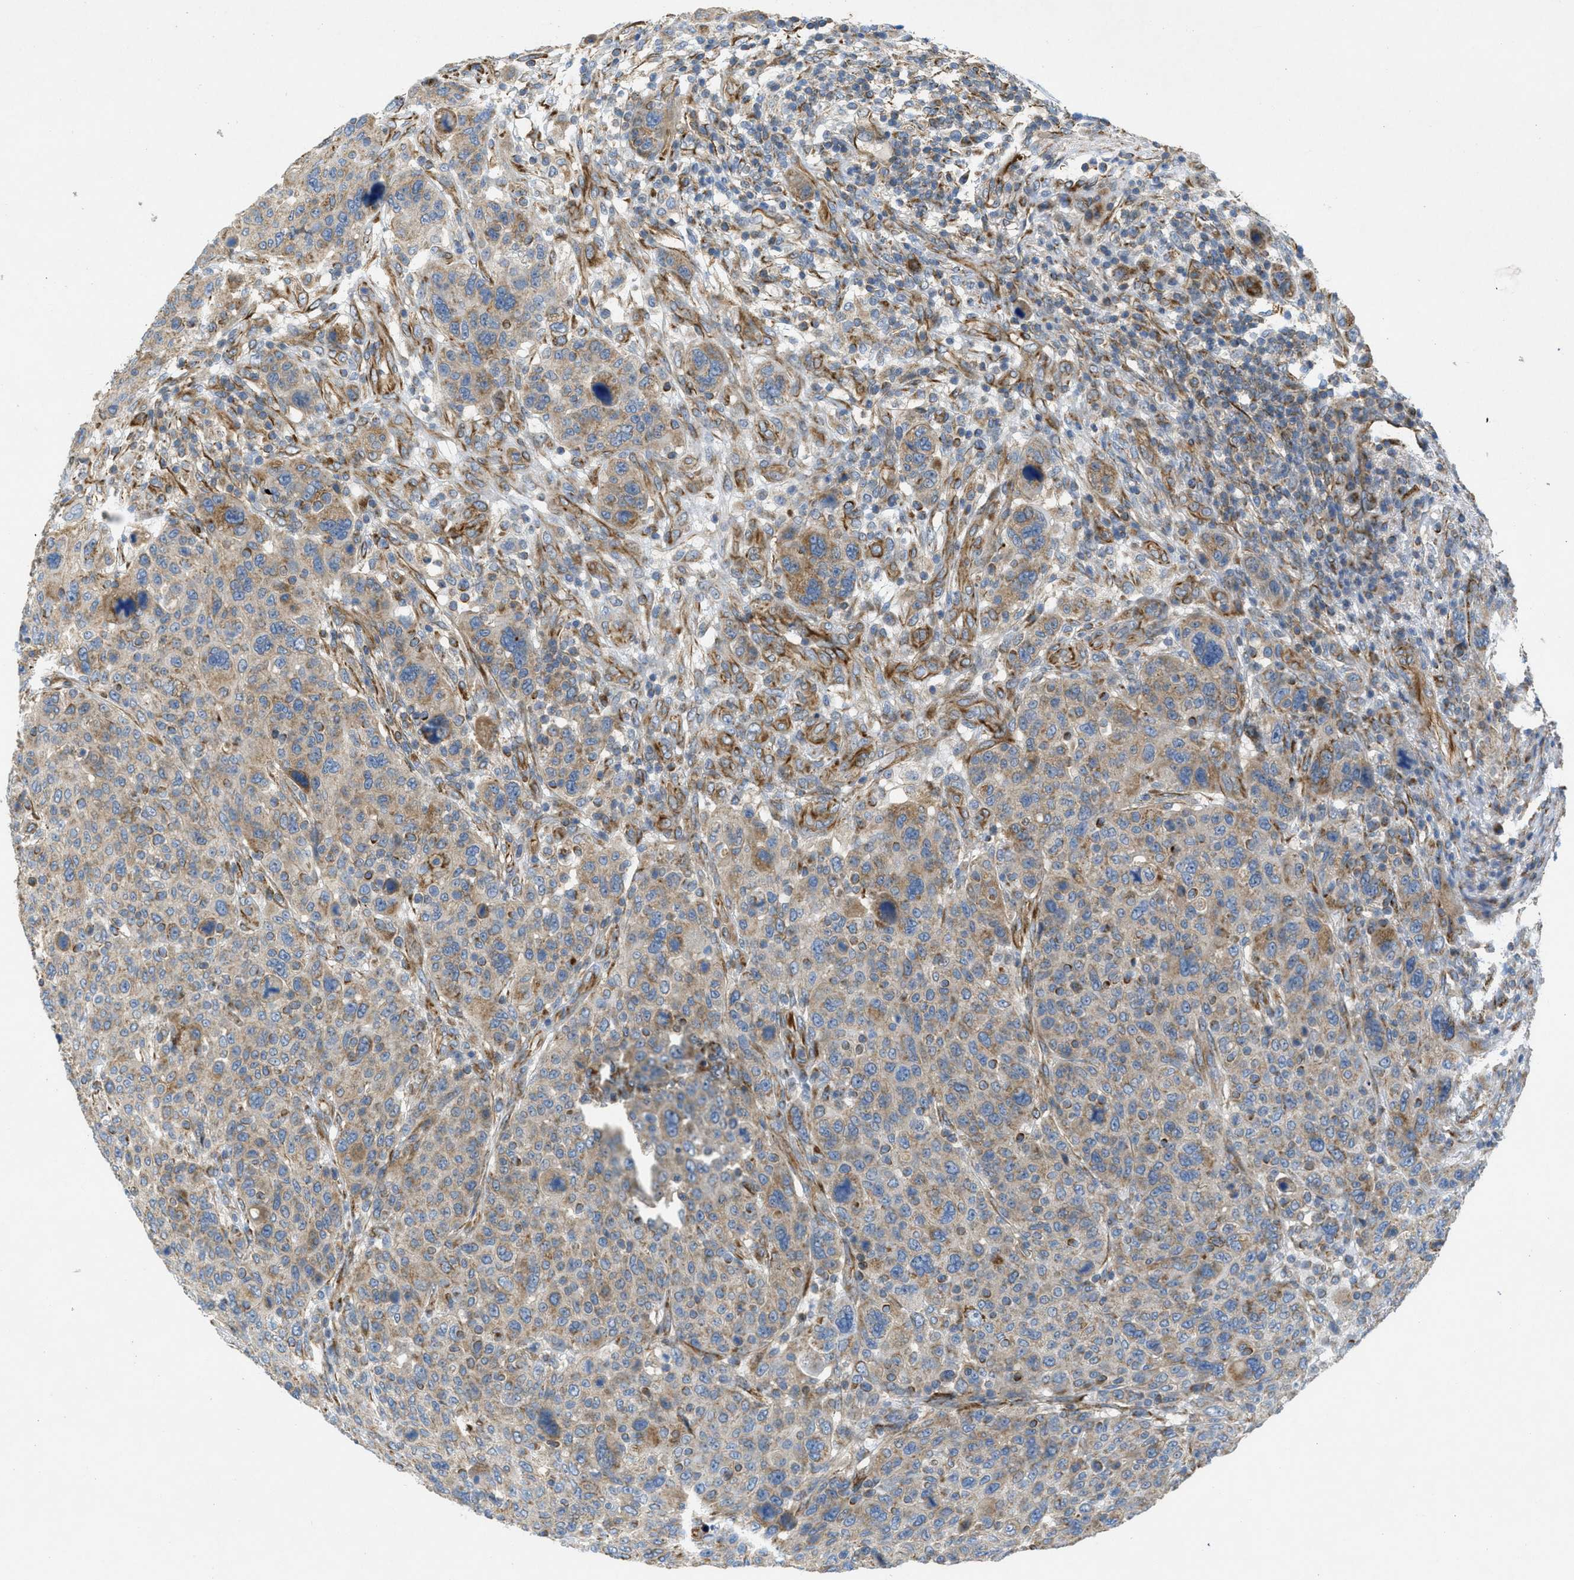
{"staining": {"intensity": "moderate", "quantity": ">75%", "location": "cytoplasmic/membranous"}, "tissue": "breast cancer", "cell_type": "Tumor cells", "image_type": "cancer", "snomed": [{"axis": "morphology", "description": "Duct carcinoma"}, {"axis": "topography", "description": "Breast"}], "caption": "IHC staining of breast cancer, which reveals medium levels of moderate cytoplasmic/membranous positivity in approximately >75% of tumor cells indicating moderate cytoplasmic/membranous protein staining. The staining was performed using DAB (3,3'-diaminobenzidine) (brown) for protein detection and nuclei were counterstained in hematoxylin (blue).", "gene": "BTN3A1", "patient": {"sex": "female", "age": 37}}